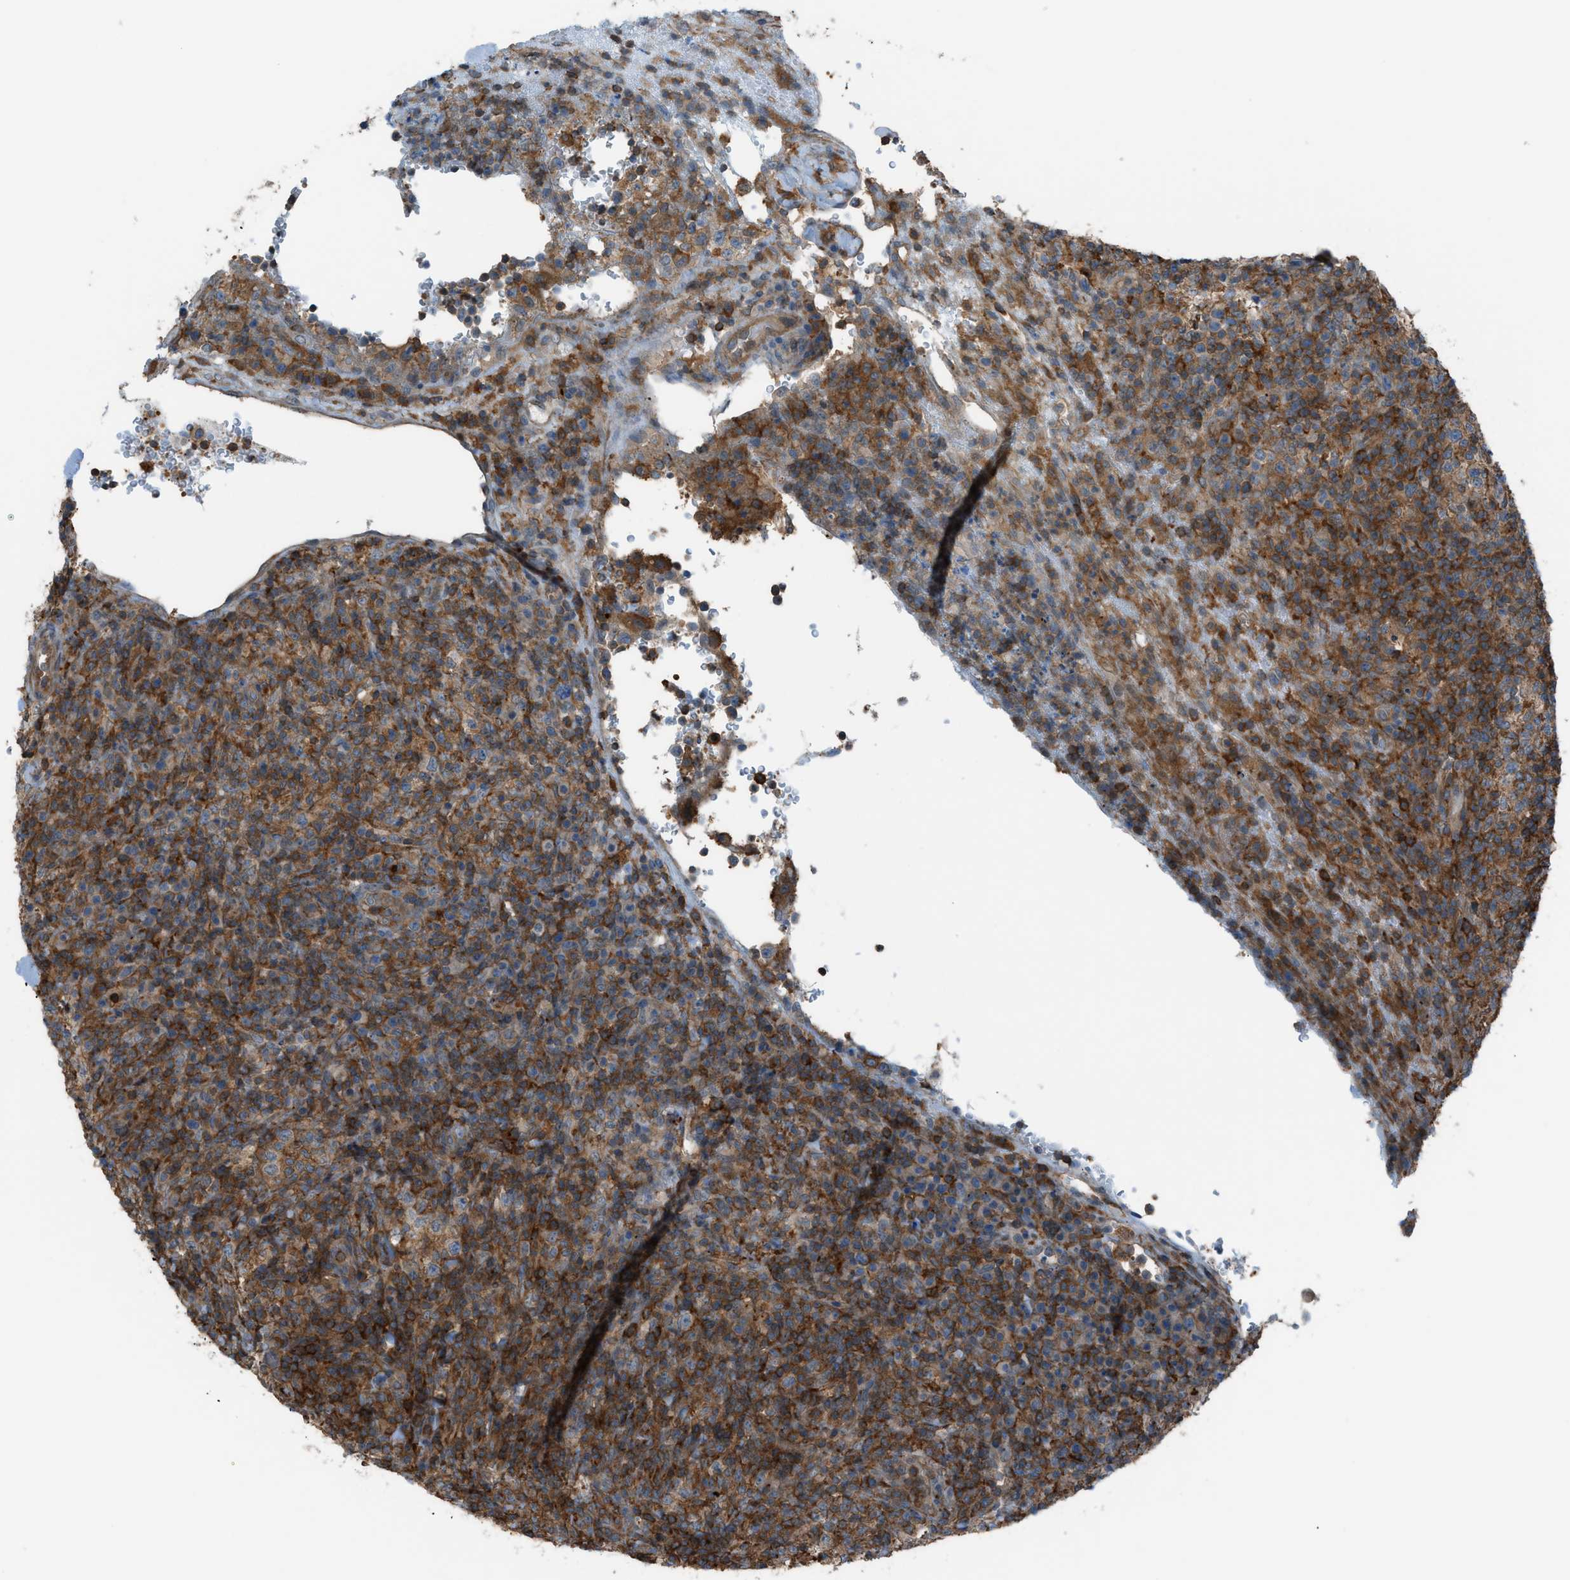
{"staining": {"intensity": "strong", "quantity": "25%-75%", "location": "cytoplasmic/membranous"}, "tissue": "lymphoma", "cell_type": "Tumor cells", "image_type": "cancer", "snomed": [{"axis": "morphology", "description": "Malignant lymphoma, non-Hodgkin's type, High grade"}, {"axis": "topography", "description": "Lymph node"}], "caption": "Lymphoma stained for a protein shows strong cytoplasmic/membranous positivity in tumor cells.", "gene": "DYRK1A", "patient": {"sex": "female", "age": 76}}